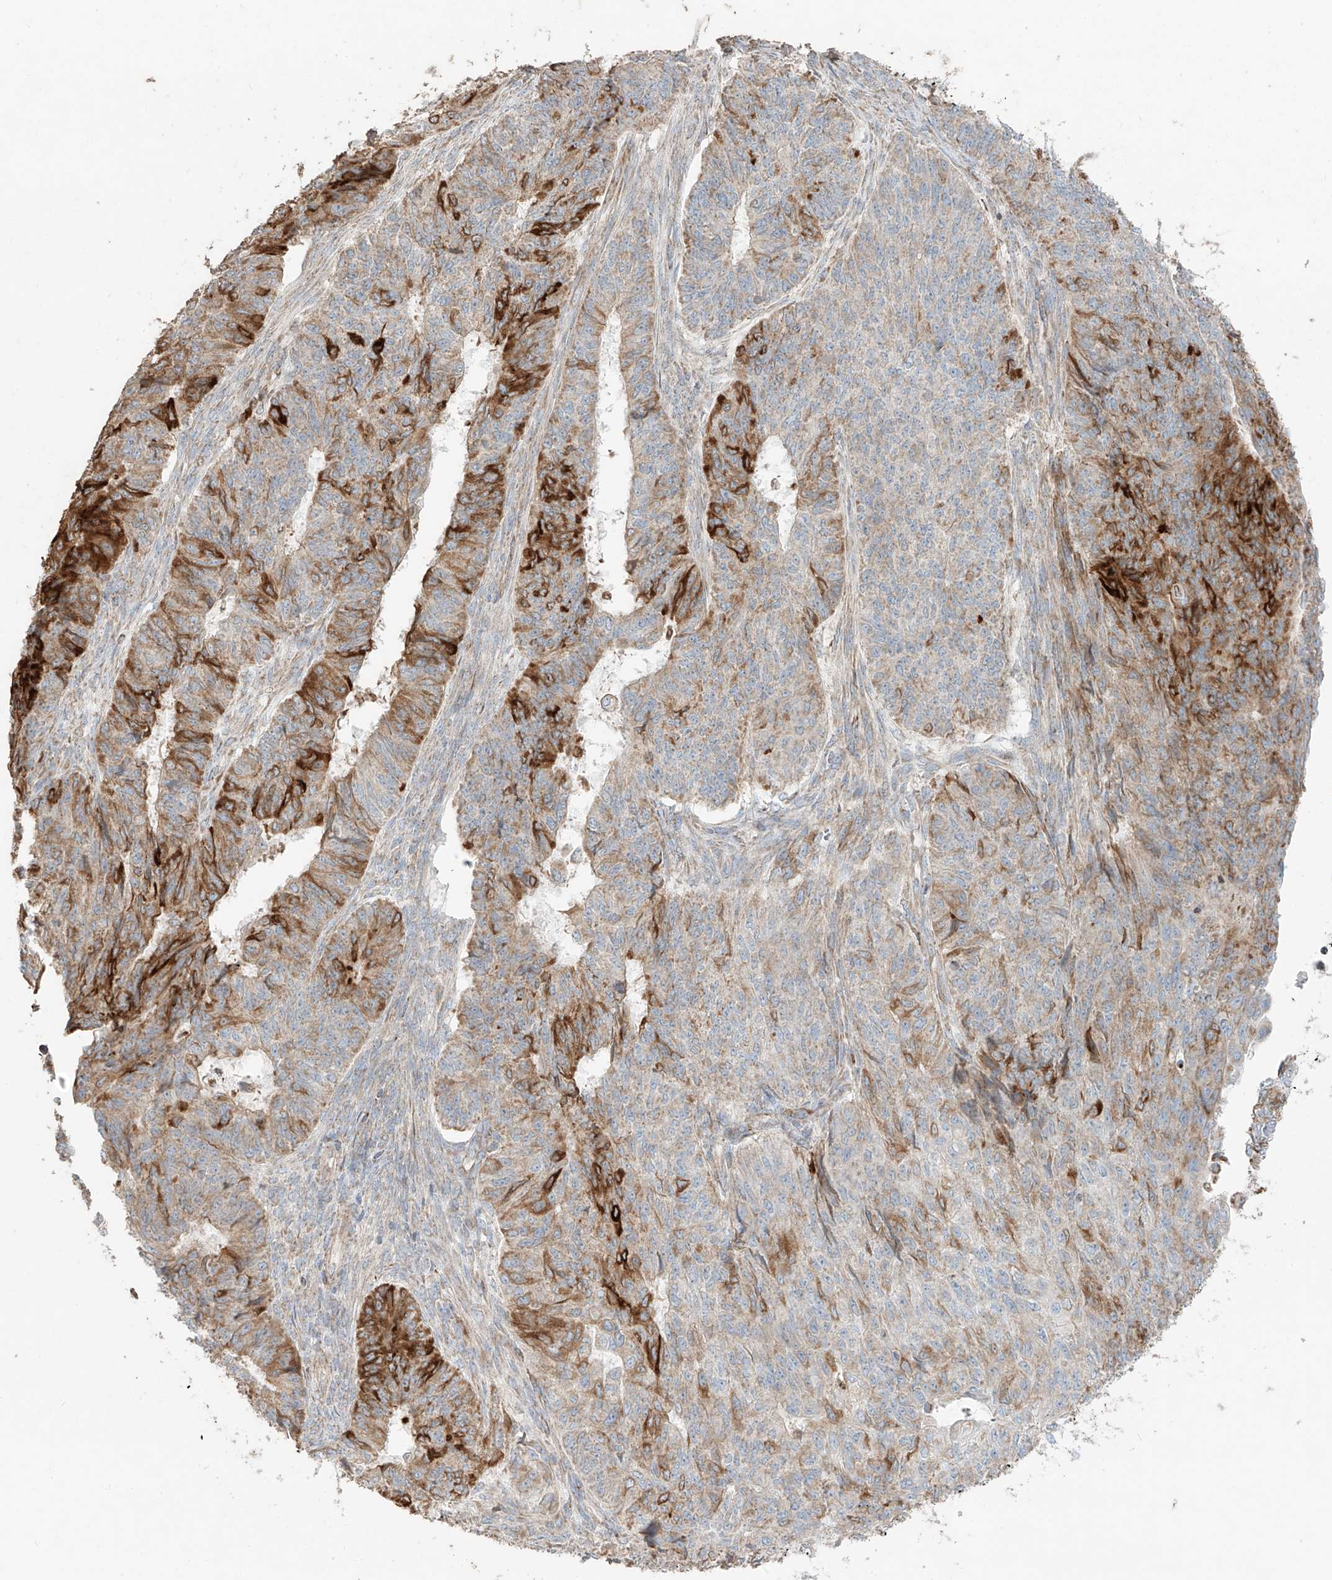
{"staining": {"intensity": "strong", "quantity": "<25%", "location": "cytoplasmic/membranous"}, "tissue": "endometrial cancer", "cell_type": "Tumor cells", "image_type": "cancer", "snomed": [{"axis": "morphology", "description": "Adenocarcinoma, NOS"}, {"axis": "topography", "description": "Endometrium"}], "caption": "Endometrial adenocarcinoma was stained to show a protein in brown. There is medium levels of strong cytoplasmic/membranous positivity in about <25% of tumor cells.", "gene": "COLGALT2", "patient": {"sex": "female", "age": 32}}